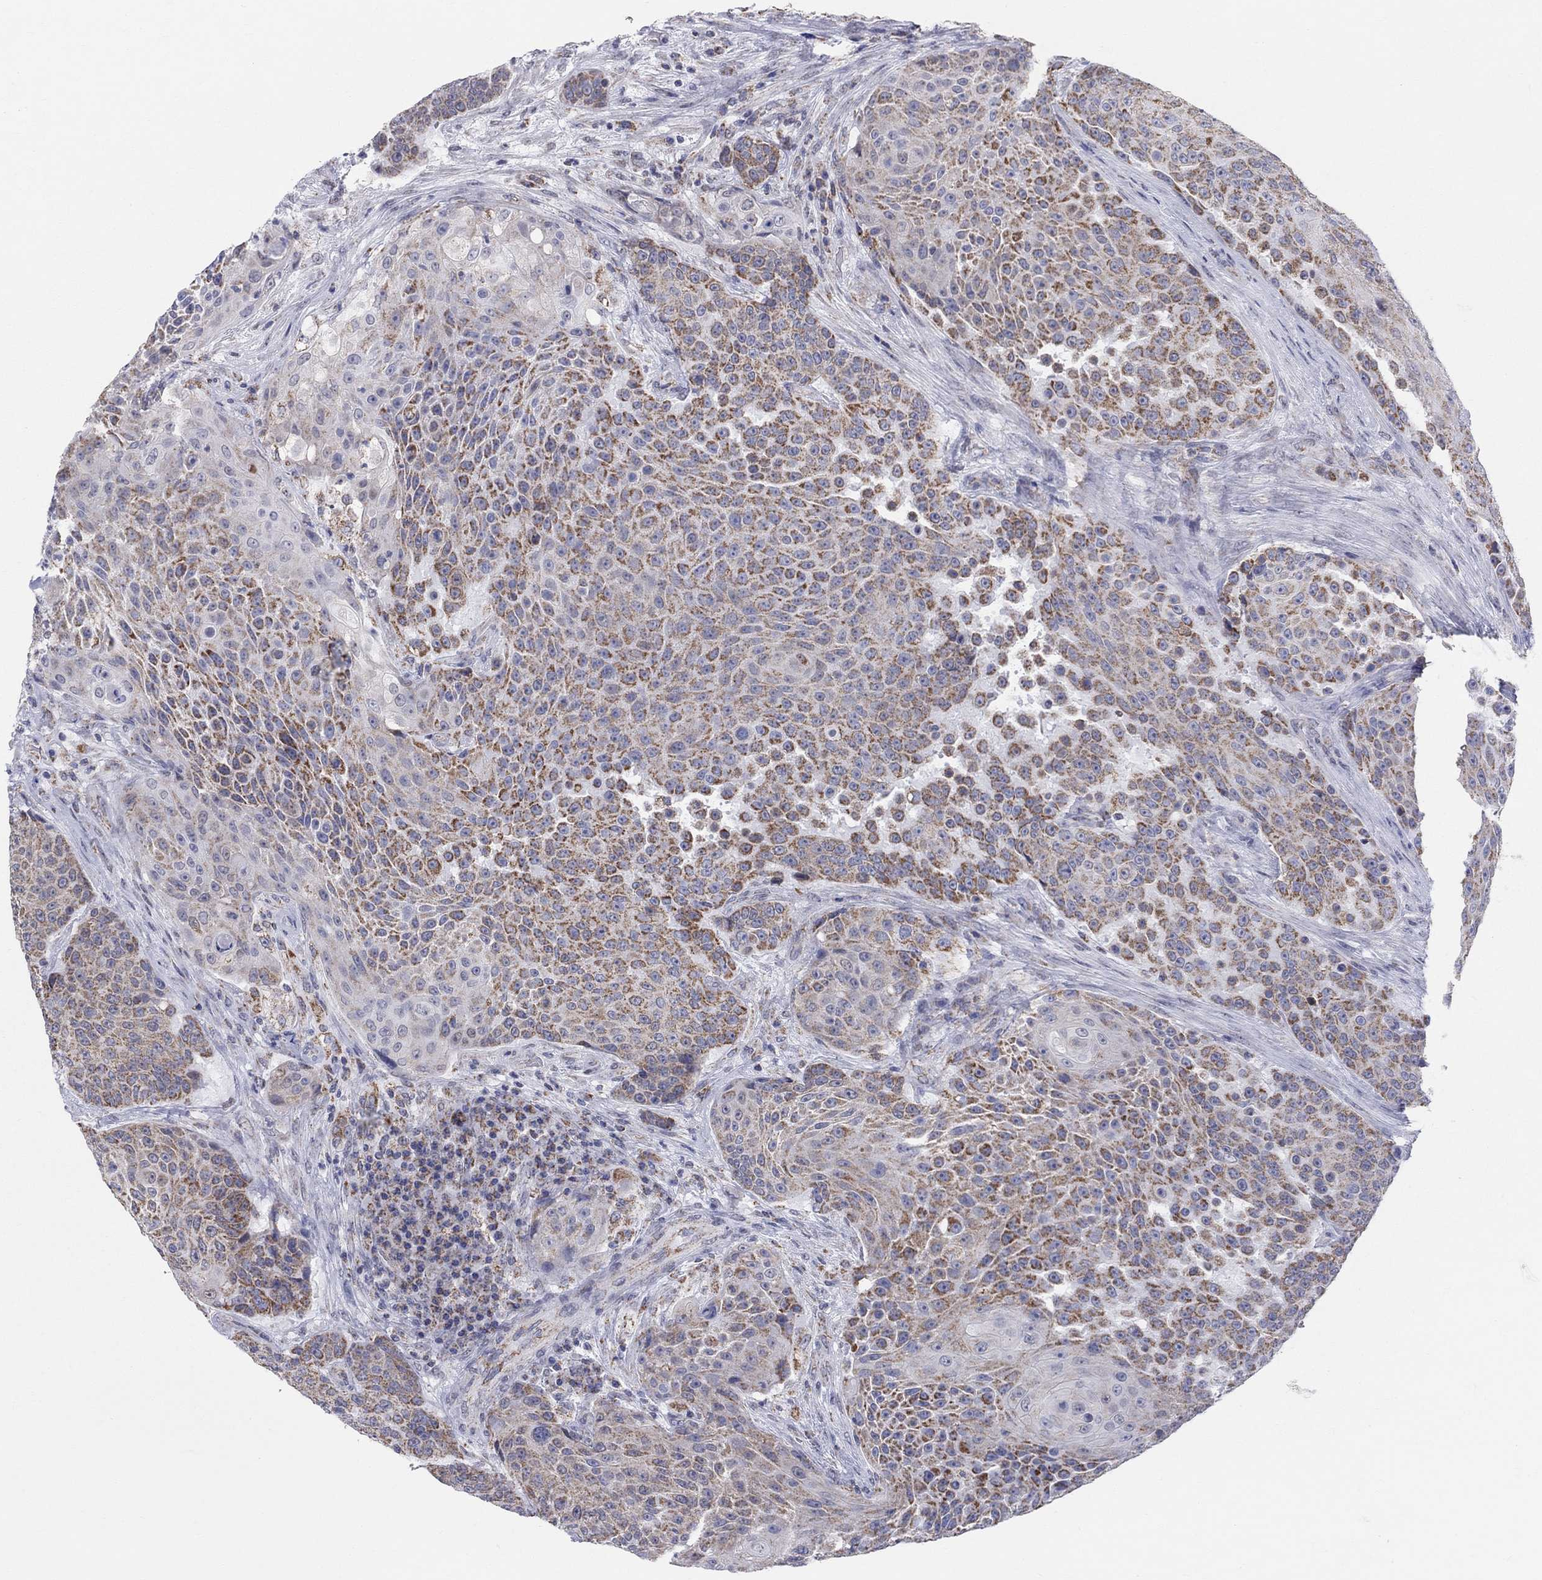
{"staining": {"intensity": "strong", "quantity": "25%-75%", "location": "cytoplasmic/membranous"}, "tissue": "urothelial cancer", "cell_type": "Tumor cells", "image_type": "cancer", "snomed": [{"axis": "morphology", "description": "Urothelial carcinoma, High grade"}, {"axis": "topography", "description": "Urinary bladder"}], "caption": "A high-resolution histopathology image shows immunohistochemistry (IHC) staining of high-grade urothelial carcinoma, which exhibits strong cytoplasmic/membranous expression in about 25%-75% of tumor cells.", "gene": "KISS1R", "patient": {"sex": "female", "age": 63}}